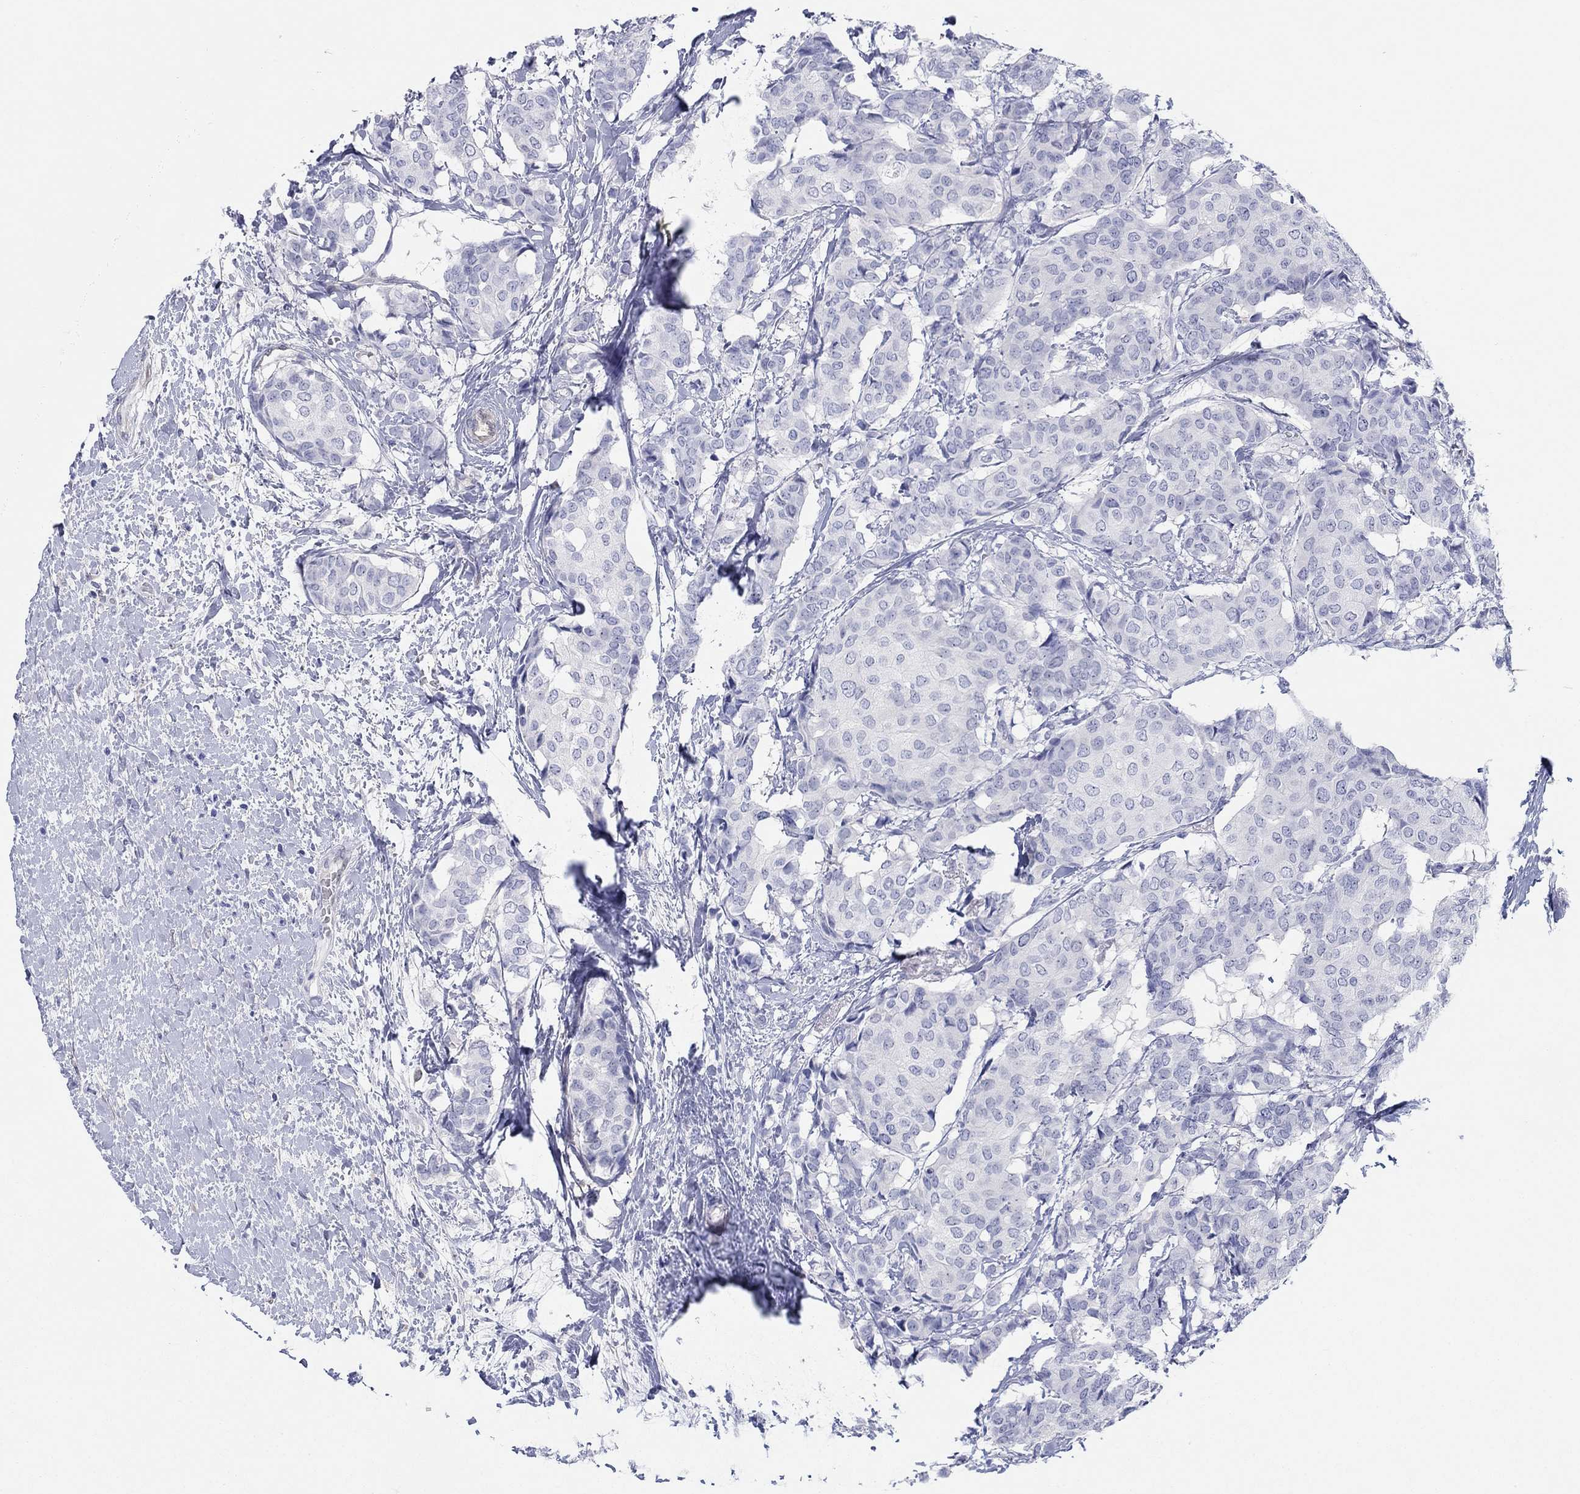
{"staining": {"intensity": "negative", "quantity": "none", "location": "none"}, "tissue": "breast cancer", "cell_type": "Tumor cells", "image_type": "cancer", "snomed": [{"axis": "morphology", "description": "Duct carcinoma"}, {"axis": "topography", "description": "Breast"}], "caption": "The image shows no significant expression in tumor cells of breast cancer (invasive ductal carcinoma).", "gene": "AKR1C2", "patient": {"sex": "female", "age": 75}}